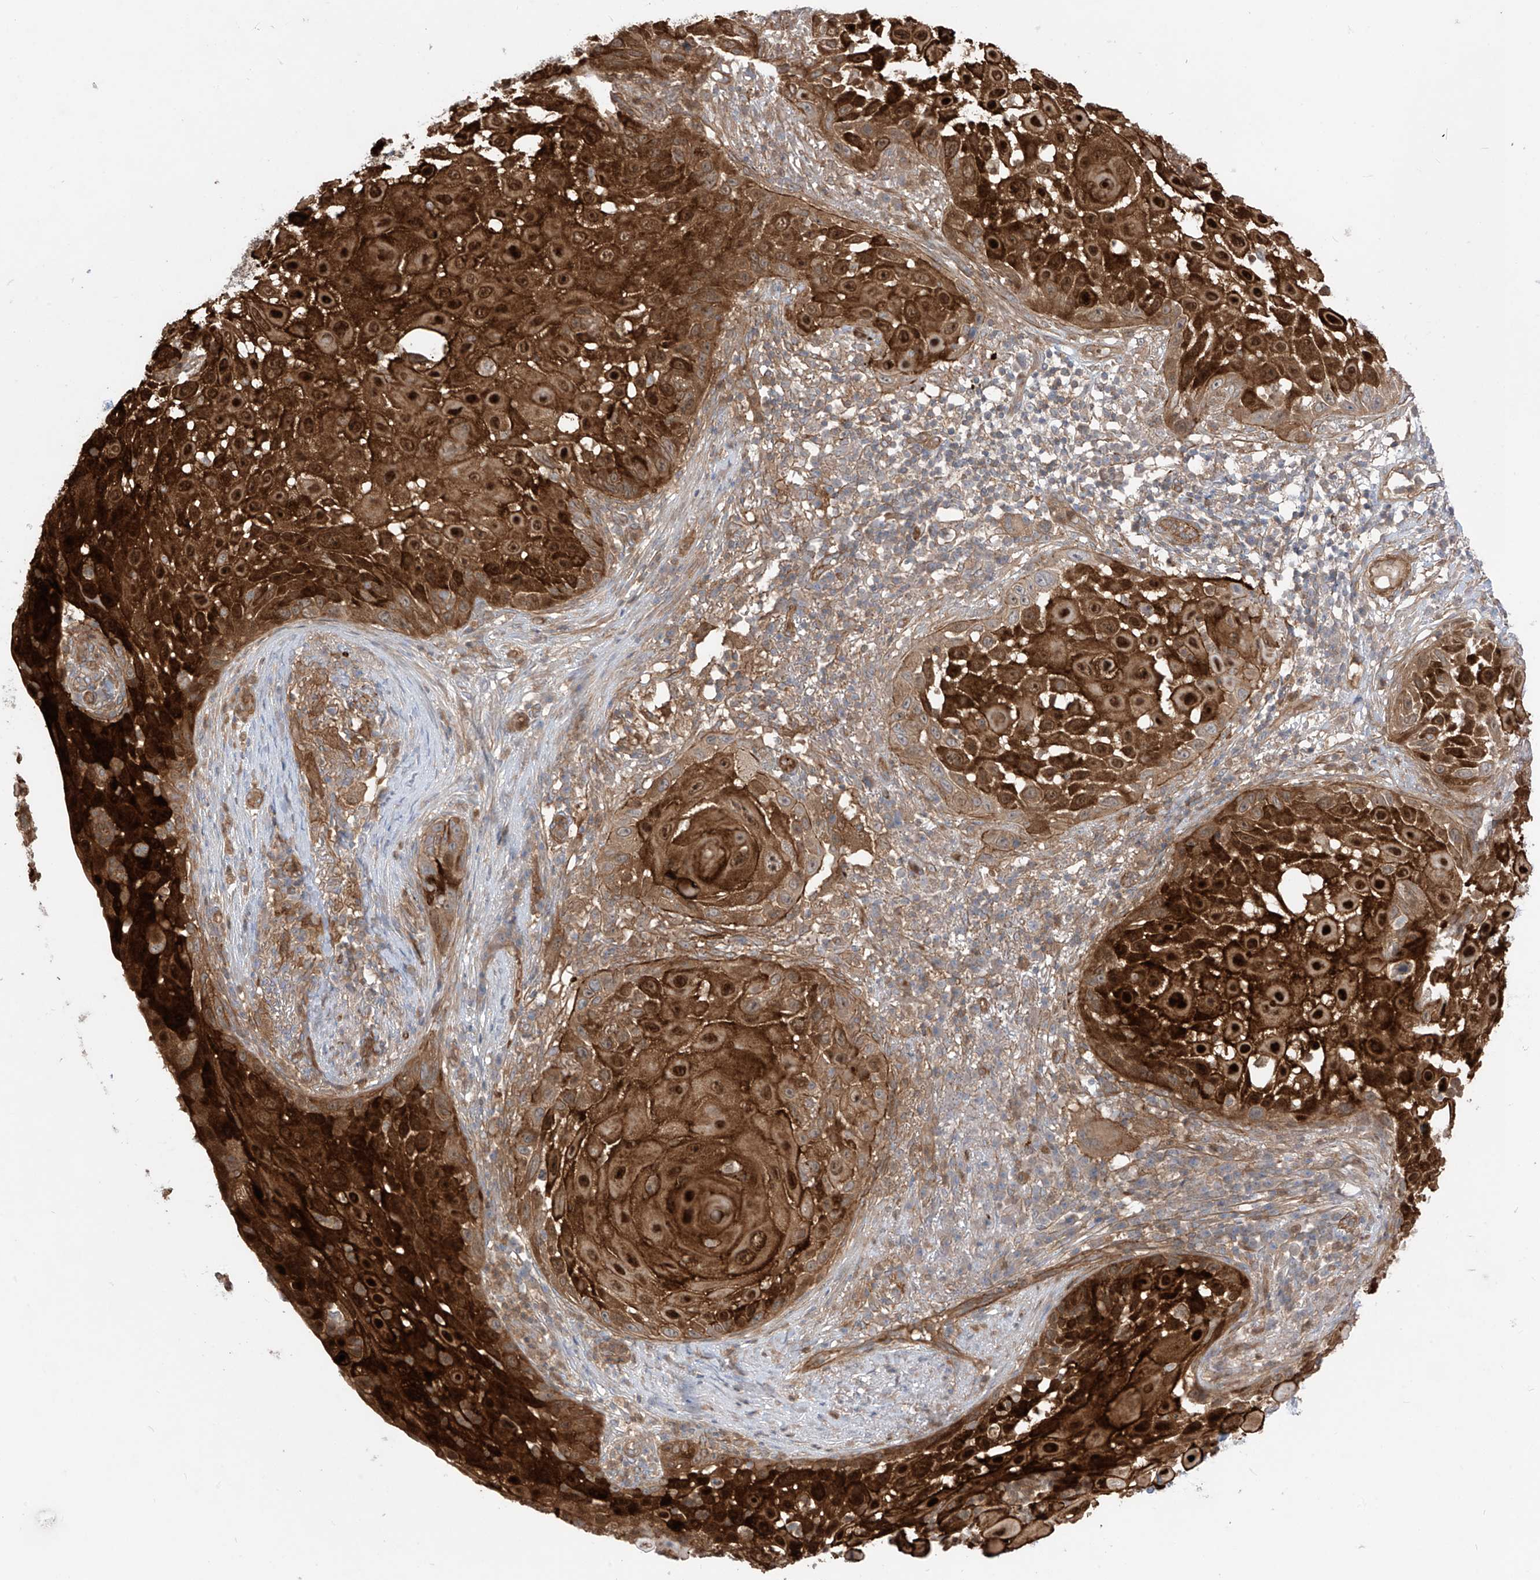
{"staining": {"intensity": "strong", "quantity": ">75%", "location": "cytoplasmic/membranous,nuclear"}, "tissue": "skin cancer", "cell_type": "Tumor cells", "image_type": "cancer", "snomed": [{"axis": "morphology", "description": "Squamous cell carcinoma, NOS"}, {"axis": "topography", "description": "Skin"}], "caption": "Immunohistochemical staining of skin cancer (squamous cell carcinoma) demonstrates high levels of strong cytoplasmic/membranous and nuclear staining in about >75% of tumor cells. (IHC, brightfield microscopy, high magnification).", "gene": "TRMU", "patient": {"sex": "female", "age": 44}}